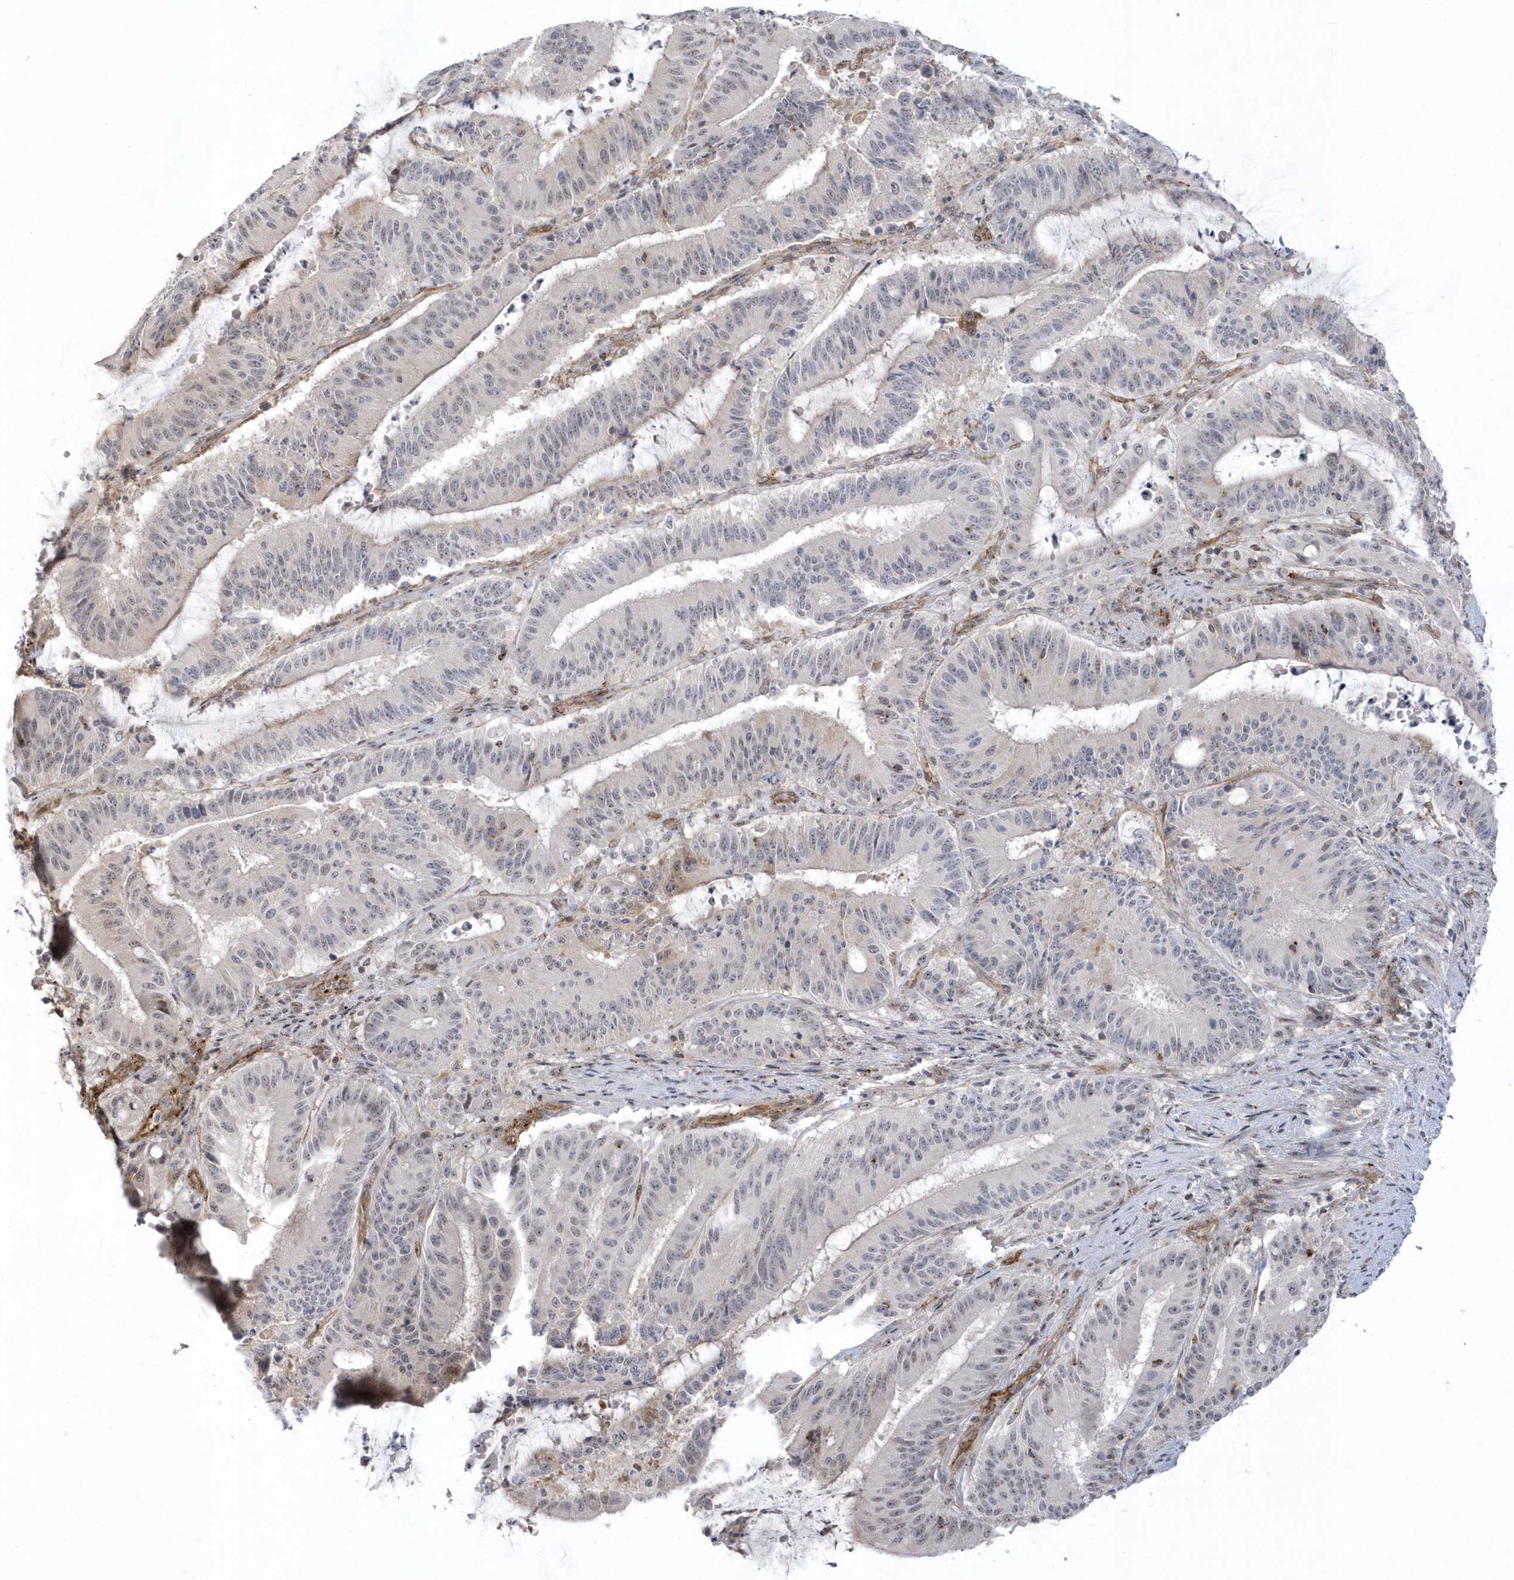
{"staining": {"intensity": "negative", "quantity": "none", "location": "none"}, "tissue": "liver cancer", "cell_type": "Tumor cells", "image_type": "cancer", "snomed": [{"axis": "morphology", "description": "Normal tissue, NOS"}, {"axis": "morphology", "description": "Cholangiocarcinoma"}, {"axis": "topography", "description": "Liver"}, {"axis": "topography", "description": "Peripheral nerve tissue"}], "caption": "DAB (3,3'-diaminobenzidine) immunohistochemical staining of human cholangiocarcinoma (liver) shows no significant positivity in tumor cells.", "gene": "CRIP3", "patient": {"sex": "female", "age": 73}}